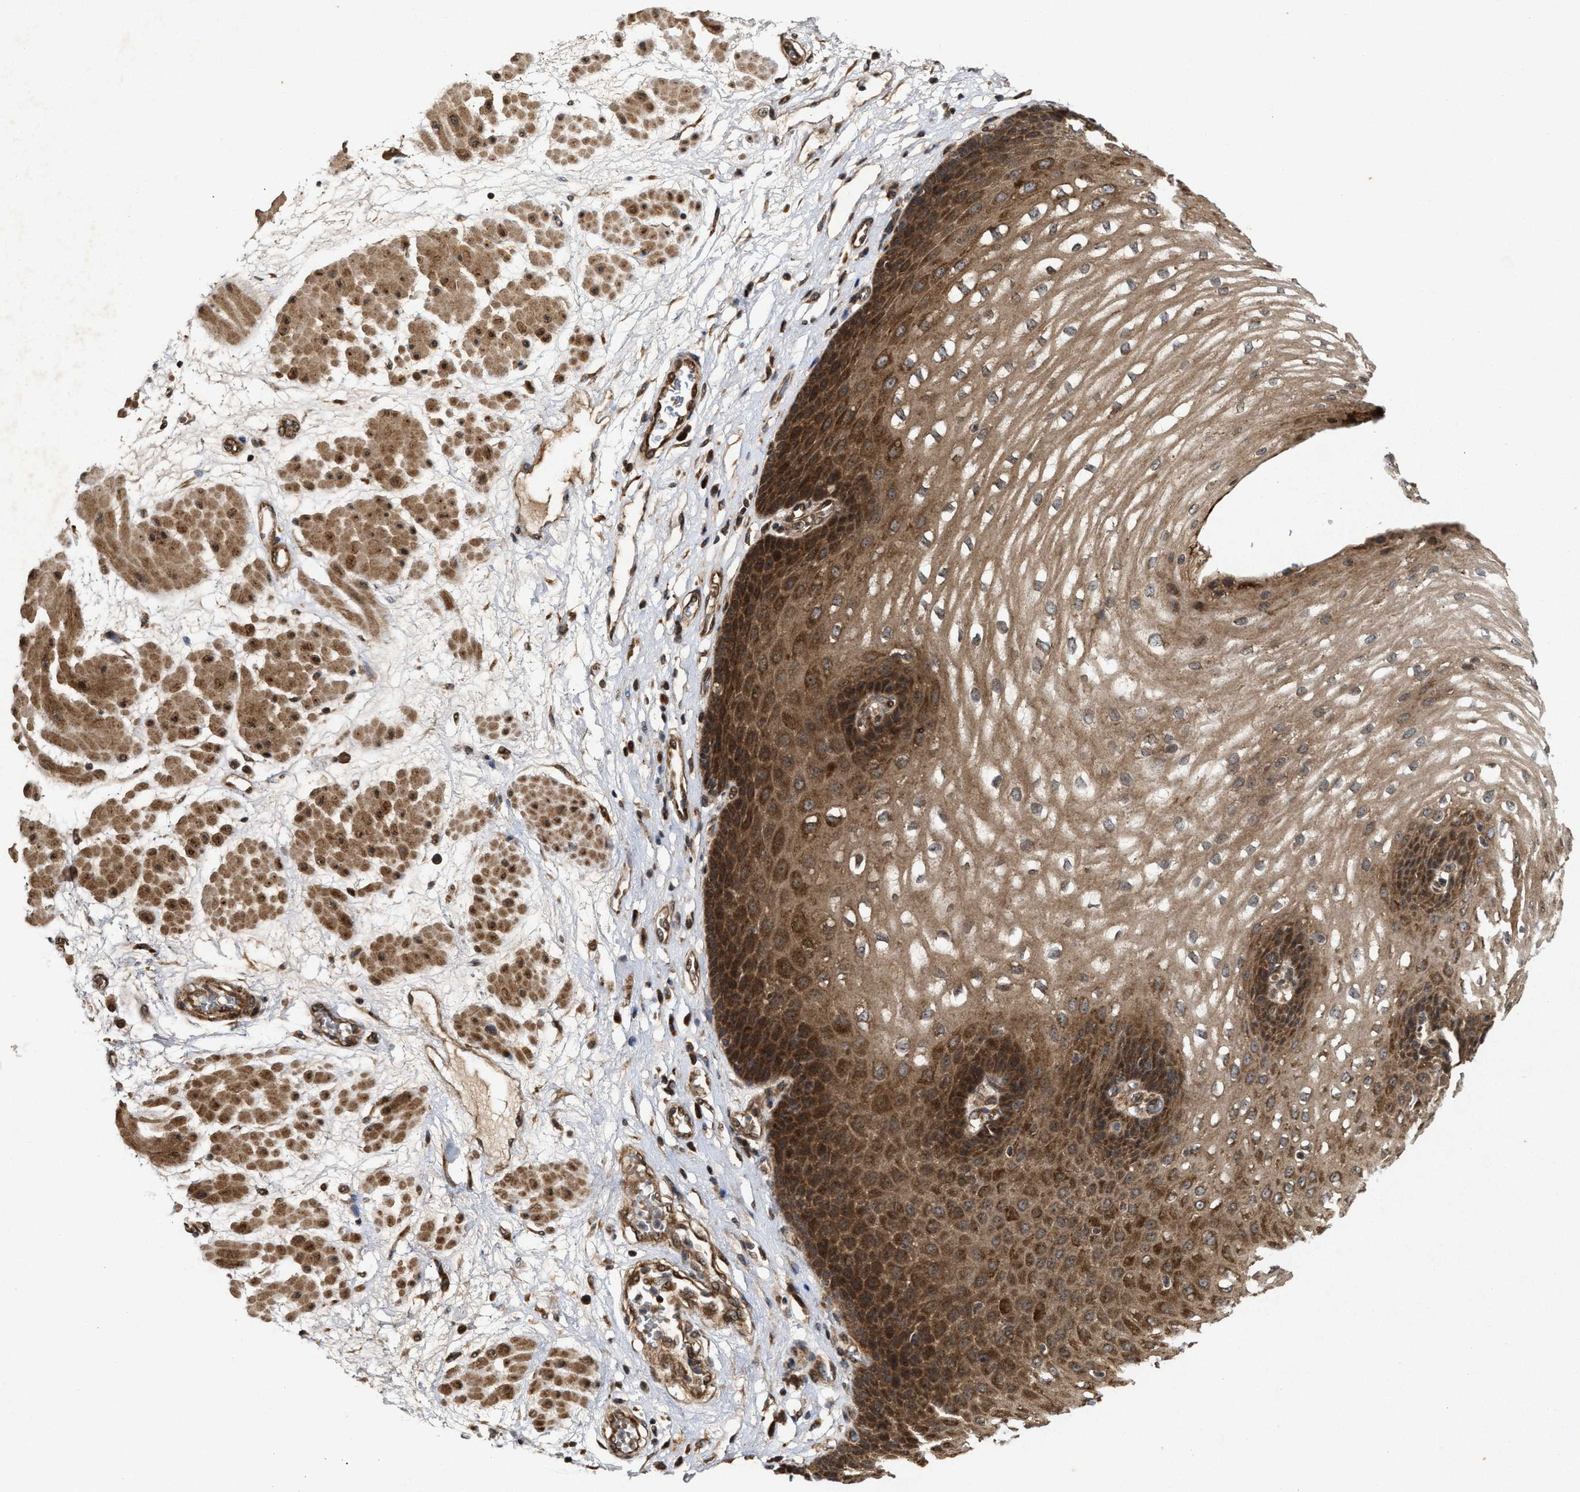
{"staining": {"intensity": "strong", "quantity": ">75%", "location": "cytoplasmic/membranous"}, "tissue": "esophagus", "cell_type": "Squamous epithelial cells", "image_type": "normal", "snomed": [{"axis": "morphology", "description": "Normal tissue, NOS"}, {"axis": "topography", "description": "Esophagus"}], "caption": "Strong cytoplasmic/membranous protein staining is seen in about >75% of squamous epithelial cells in esophagus.", "gene": "CFLAR", "patient": {"sex": "male", "age": 48}}